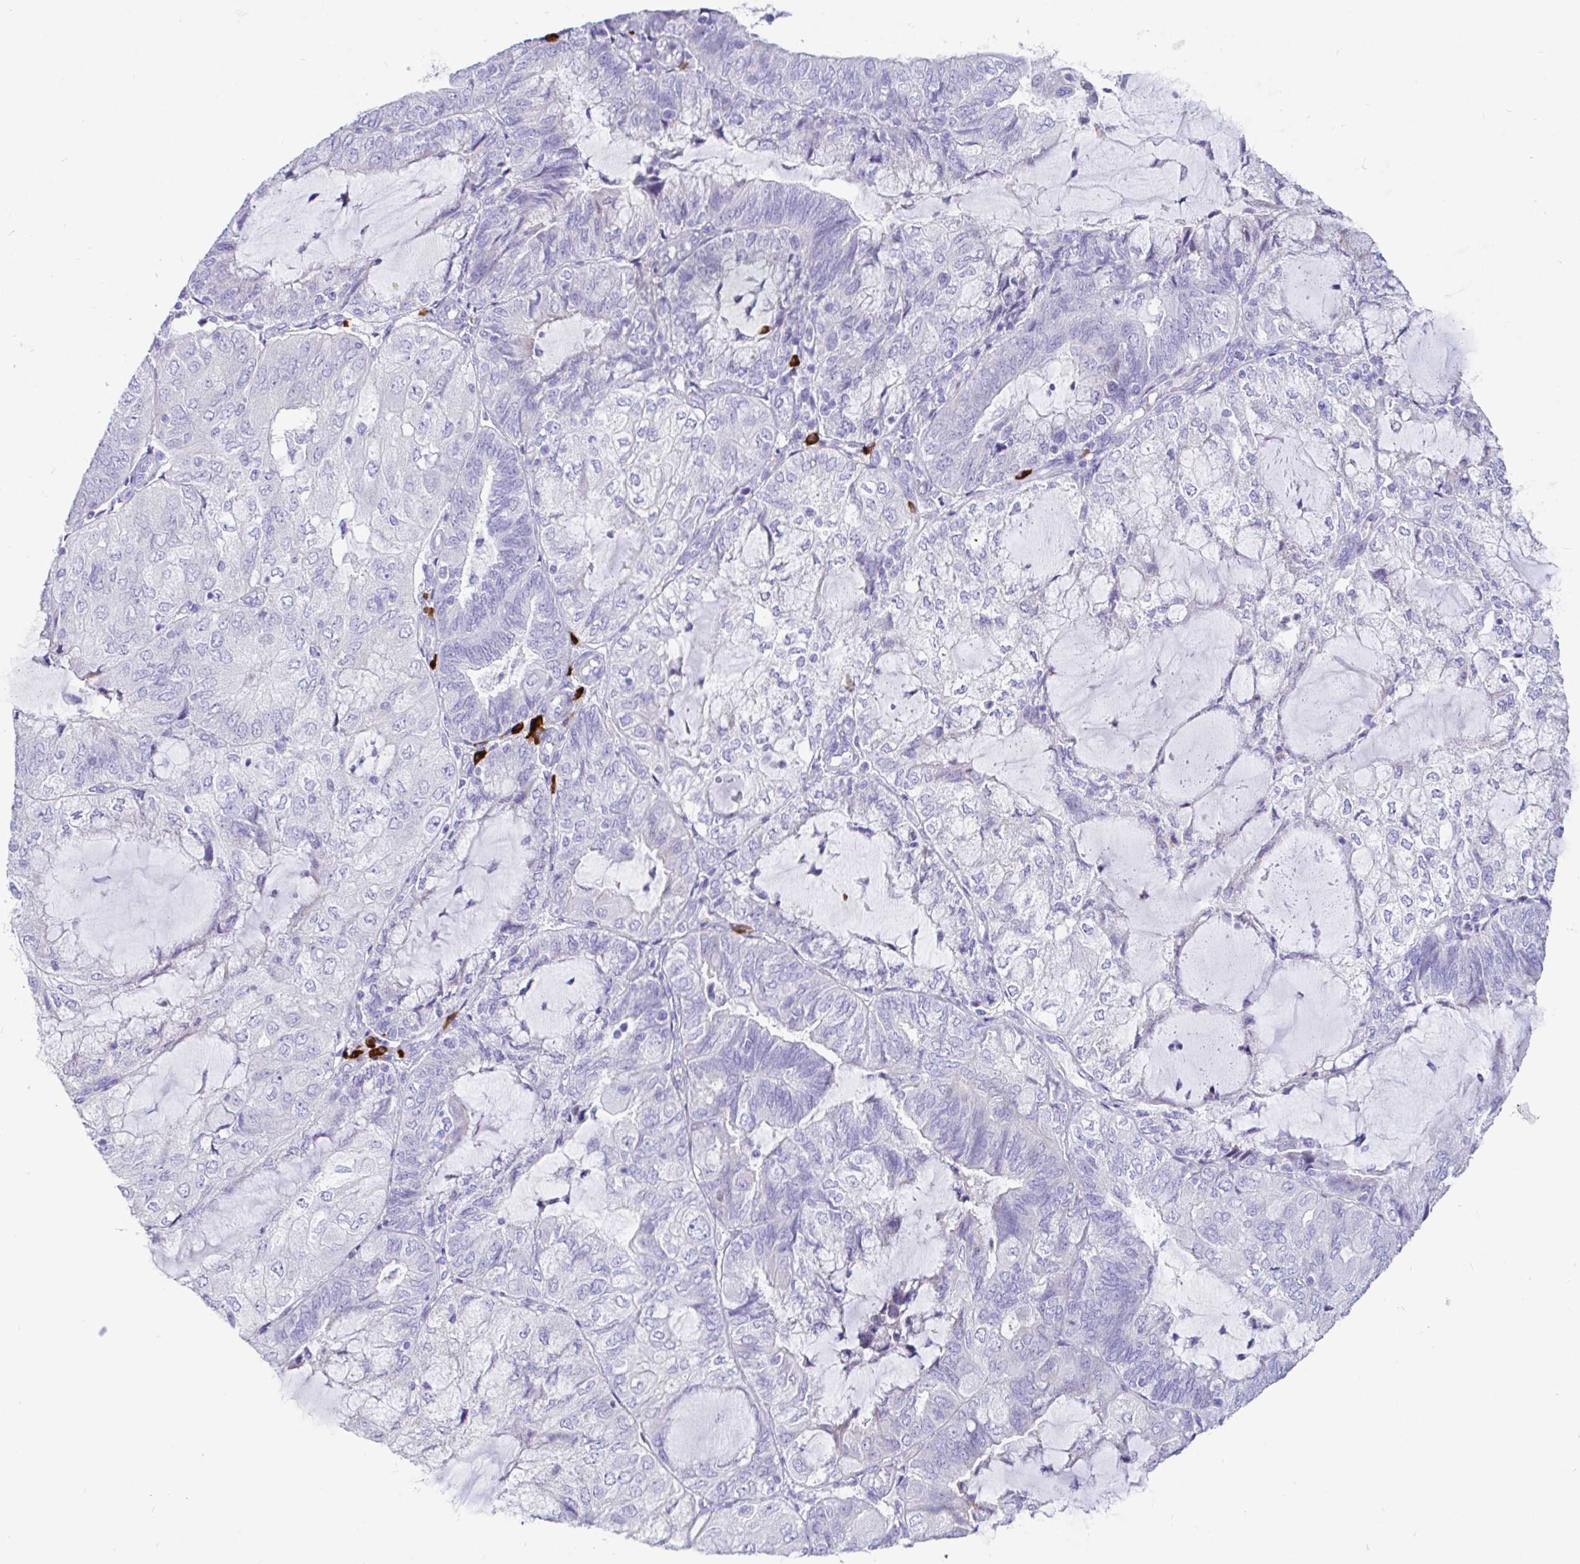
{"staining": {"intensity": "negative", "quantity": "none", "location": "none"}, "tissue": "endometrial cancer", "cell_type": "Tumor cells", "image_type": "cancer", "snomed": [{"axis": "morphology", "description": "Adenocarcinoma, NOS"}, {"axis": "topography", "description": "Endometrium"}], "caption": "This is a micrograph of IHC staining of endometrial adenocarcinoma, which shows no staining in tumor cells.", "gene": "CCDC62", "patient": {"sex": "female", "age": 81}}